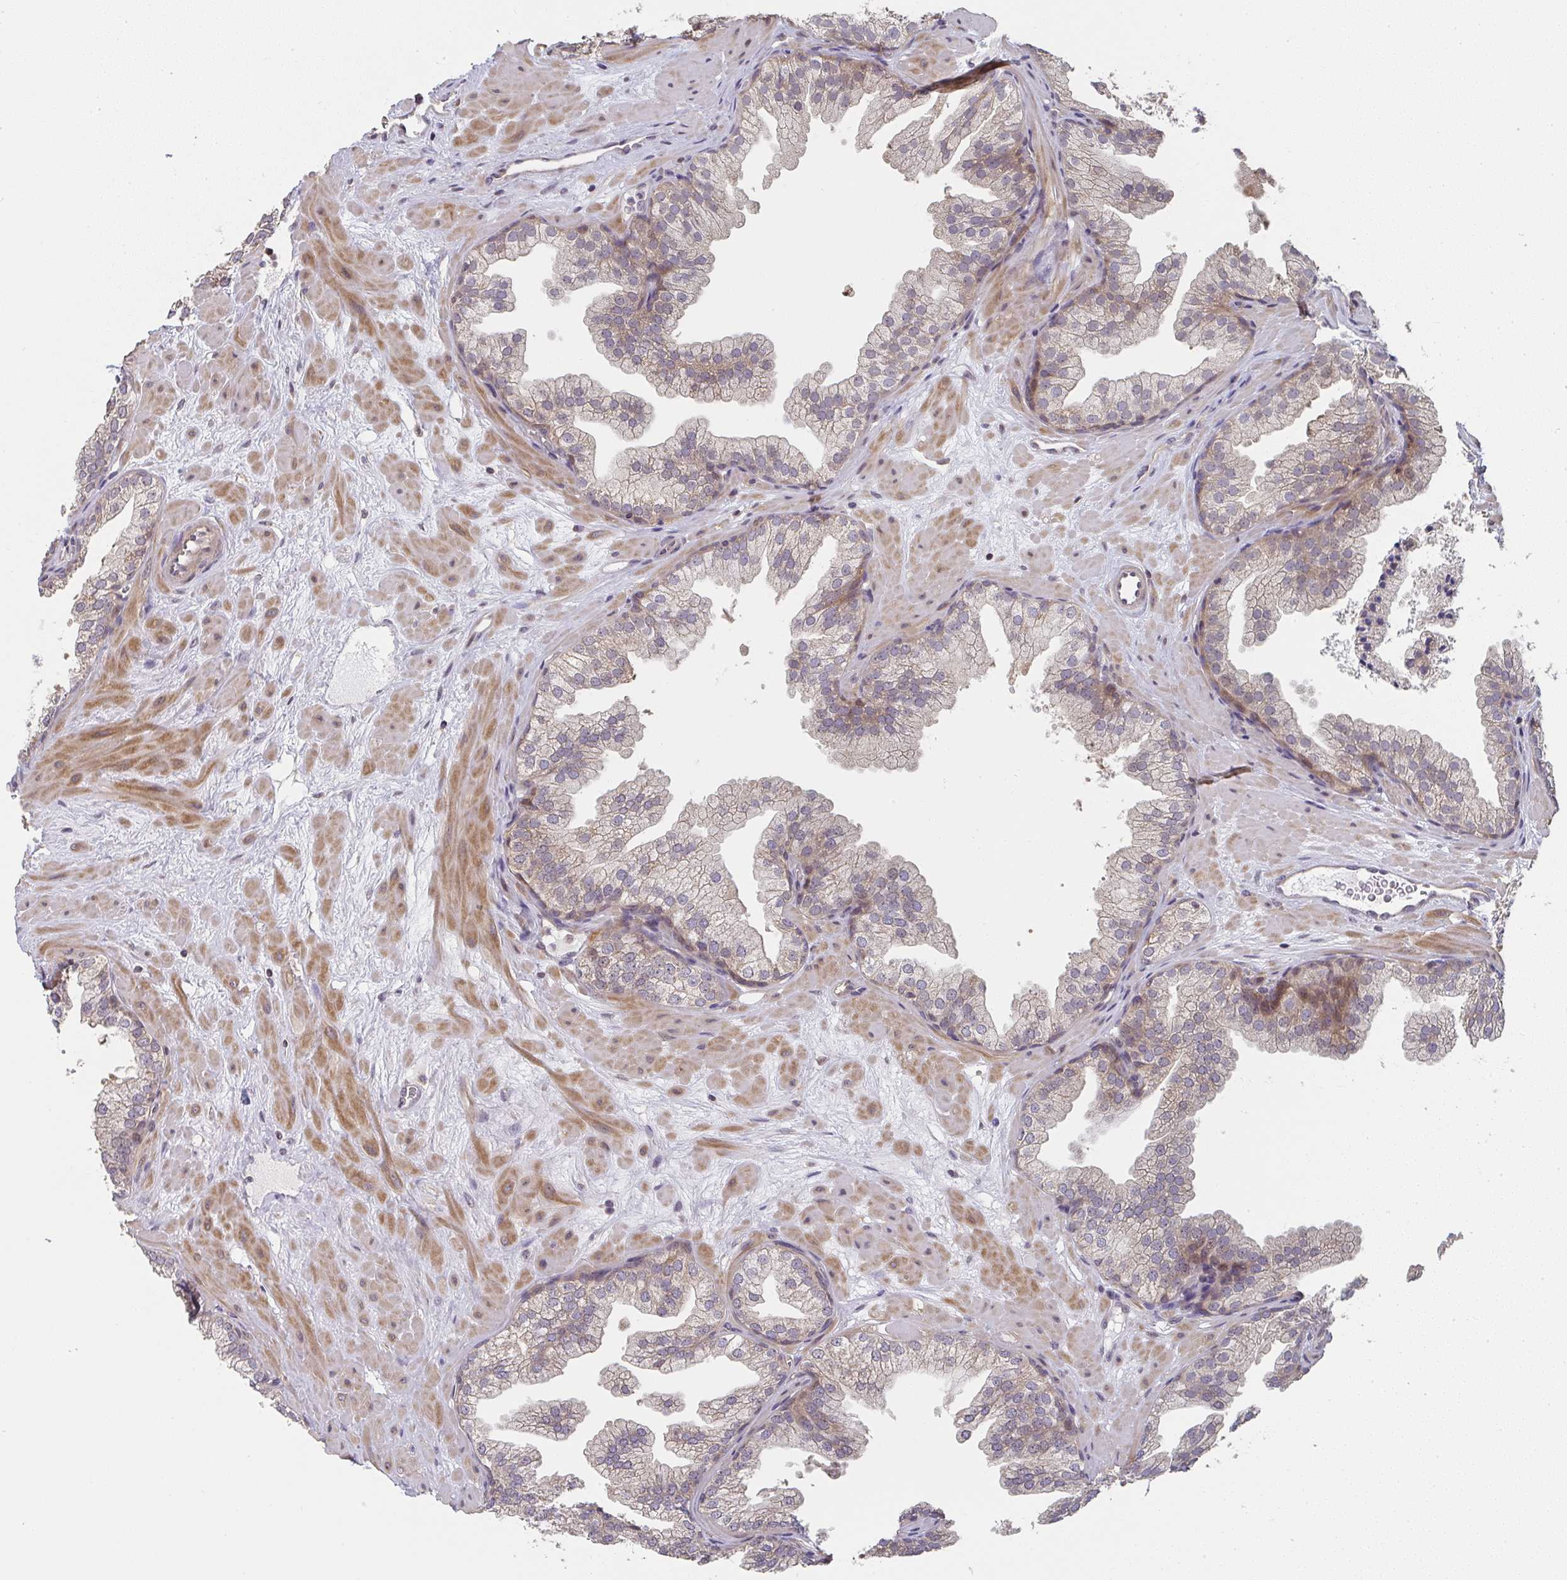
{"staining": {"intensity": "weak", "quantity": "25%-75%", "location": "cytoplasmic/membranous"}, "tissue": "prostate", "cell_type": "Glandular cells", "image_type": "normal", "snomed": [{"axis": "morphology", "description": "Normal tissue, NOS"}, {"axis": "topography", "description": "Prostate"}], "caption": "This micrograph reveals benign prostate stained with immunohistochemistry to label a protein in brown. The cytoplasmic/membranous of glandular cells show weak positivity for the protein. Nuclei are counter-stained blue.", "gene": "RANGRF", "patient": {"sex": "male", "age": 37}}